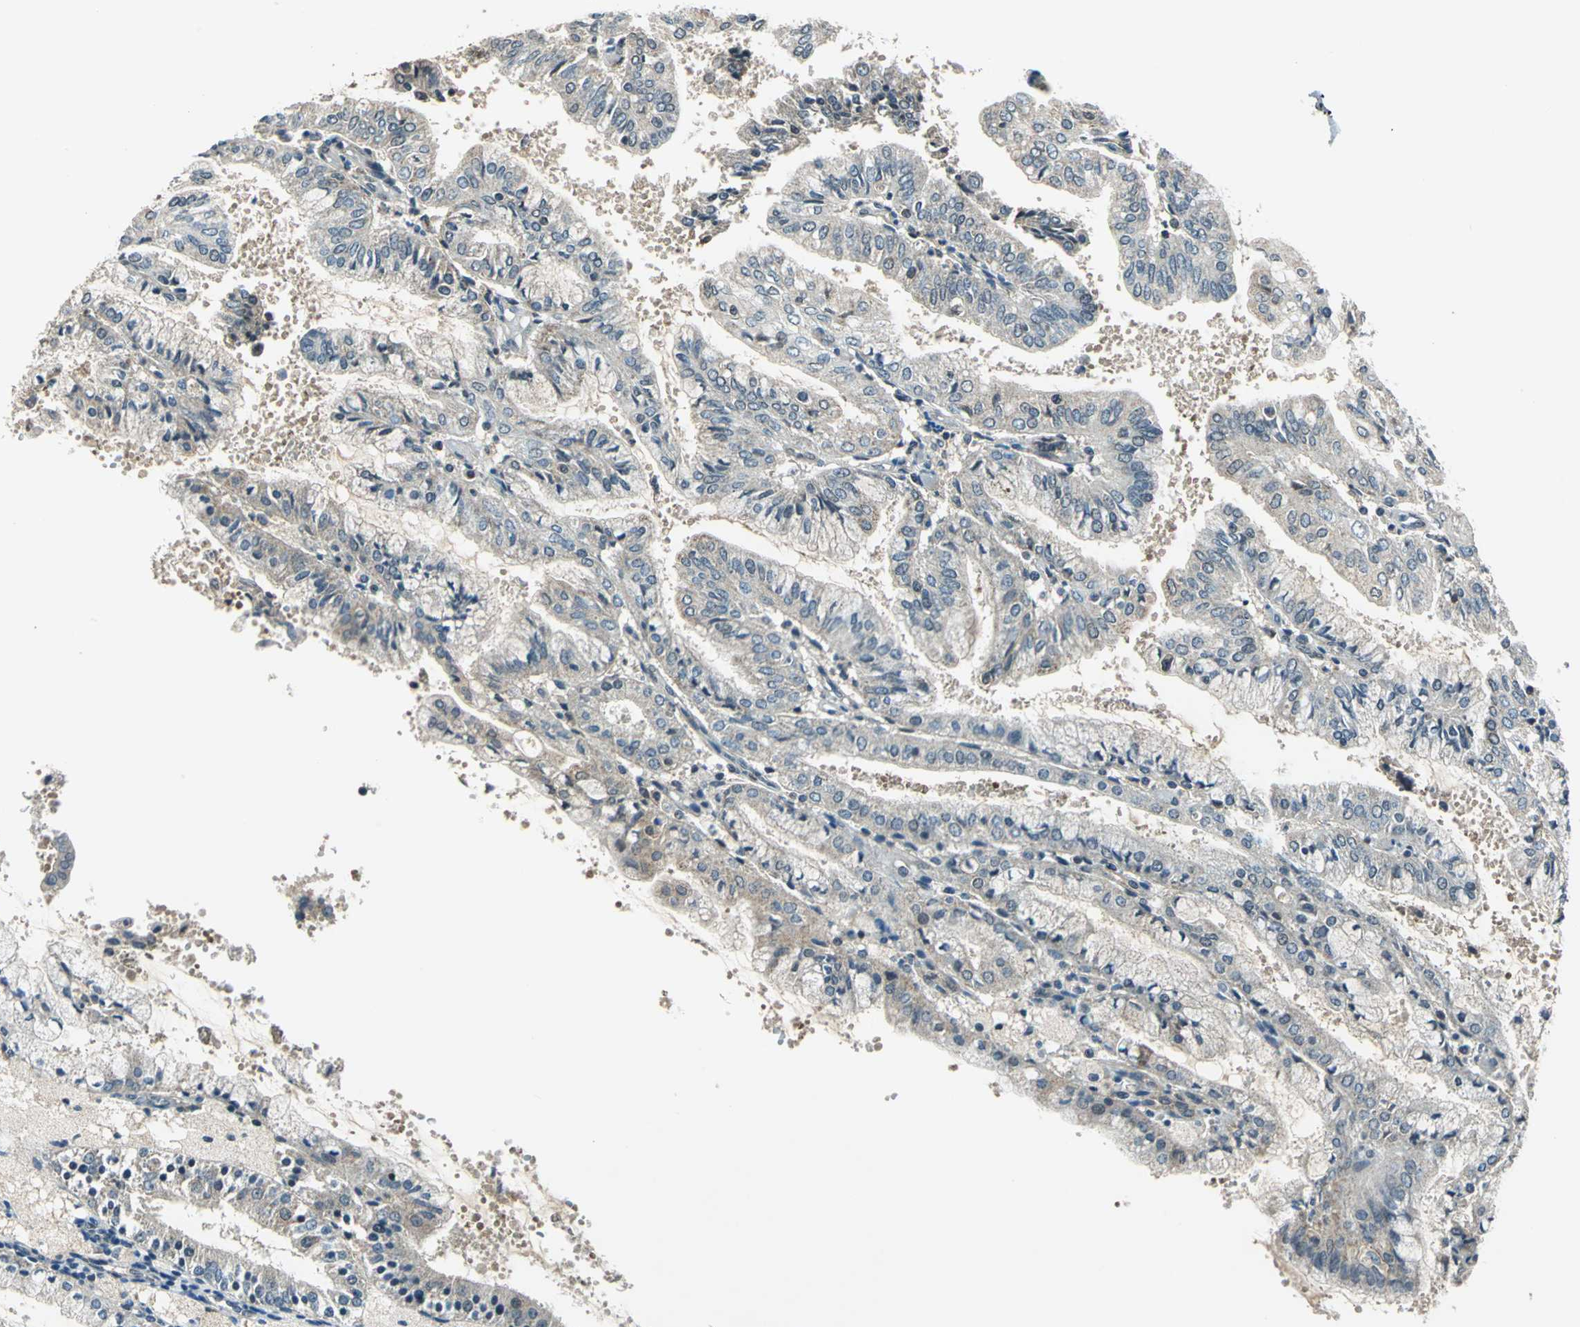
{"staining": {"intensity": "weak", "quantity": ">75%", "location": "cytoplasmic/membranous"}, "tissue": "endometrial cancer", "cell_type": "Tumor cells", "image_type": "cancer", "snomed": [{"axis": "morphology", "description": "Adenocarcinoma, NOS"}, {"axis": "topography", "description": "Endometrium"}], "caption": "Endometrial adenocarcinoma stained for a protein (brown) reveals weak cytoplasmic/membranous positive positivity in about >75% of tumor cells.", "gene": "NUDT2", "patient": {"sex": "female", "age": 63}}